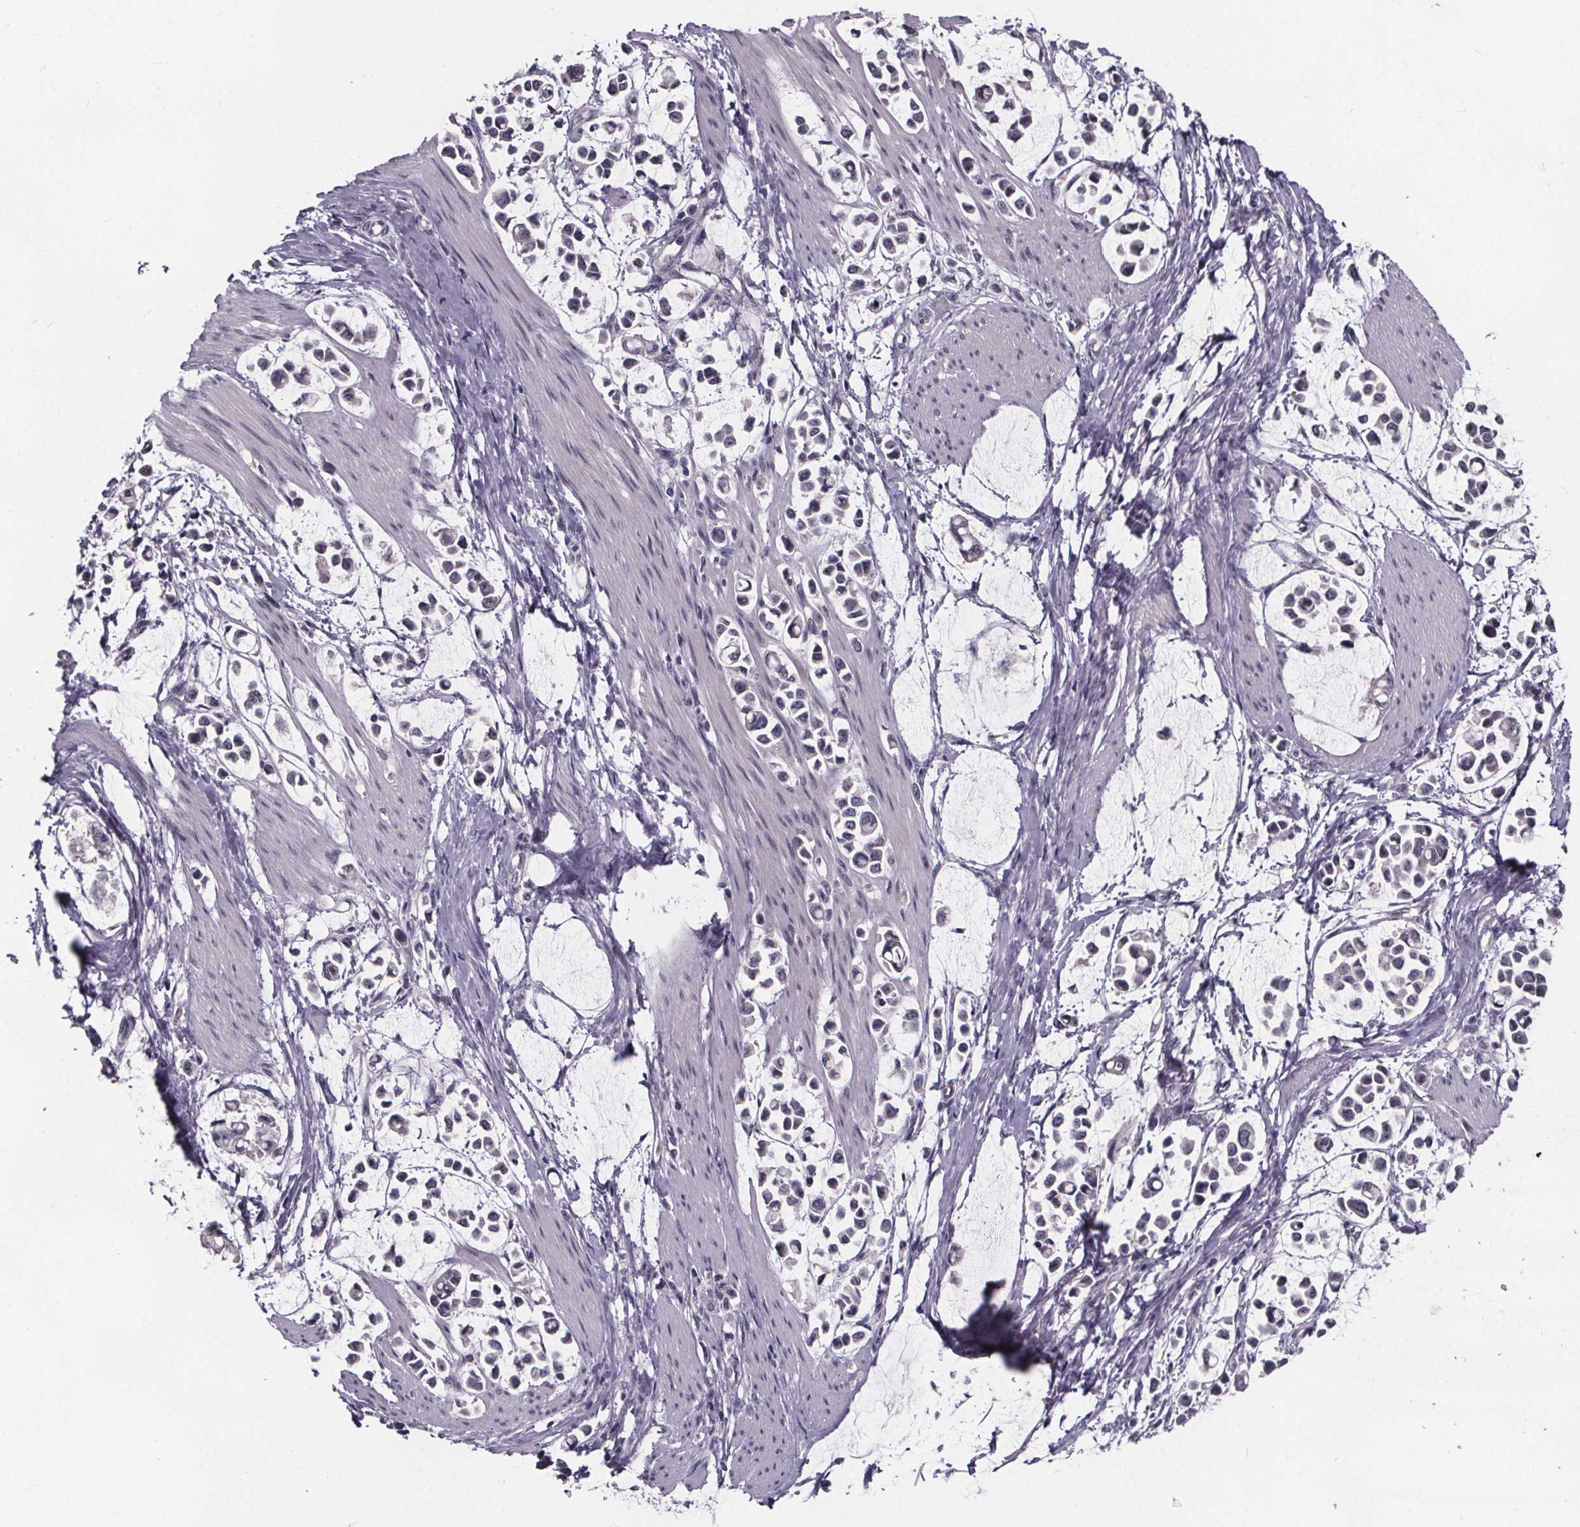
{"staining": {"intensity": "negative", "quantity": "none", "location": "none"}, "tissue": "stomach cancer", "cell_type": "Tumor cells", "image_type": "cancer", "snomed": [{"axis": "morphology", "description": "Adenocarcinoma, NOS"}, {"axis": "topography", "description": "Stomach"}], "caption": "Protein analysis of stomach cancer demonstrates no significant expression in tumor cells.", "gene": "FAM181B", "patient": {"sex": "male", "age": 82}}